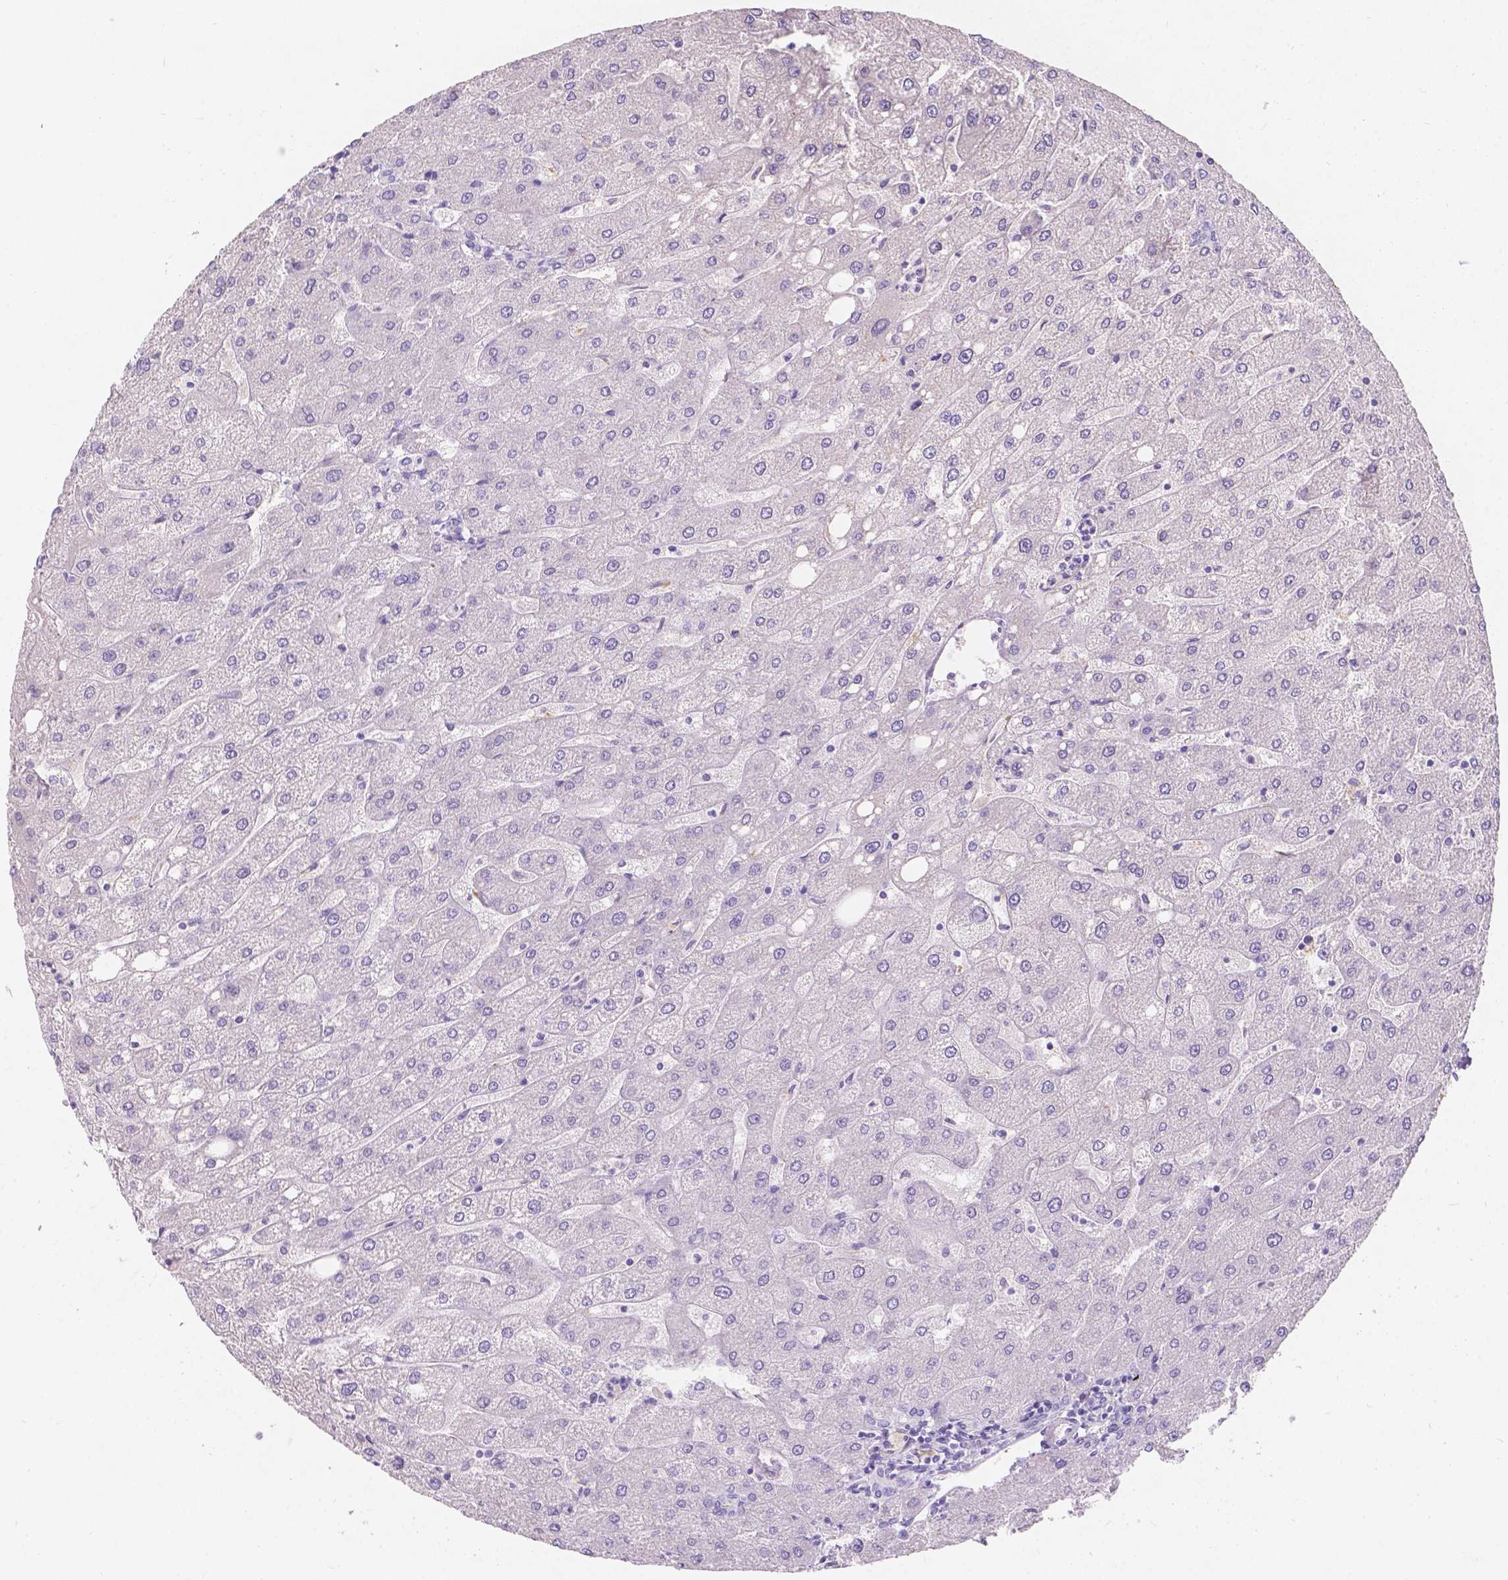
{"staining": {"intensity": "negative", "quantity": "none", "location": "none"}, "tissue": "liver", "cell_type": "Cholangiocytes", "image_type": "normal", "snomed": [{"axis": "morphology", "description": "Normal tissue, NOS"}, {"axis": "topography", "description": "Liver"}], "caption": "Immunohistochemistry histopathology image of normal liver: human liver stained with DAB (3,3'-diaminobenzidine) demonstrates no significant protein staining in cholangiocytes. (DAB (3,3'-diaminobenzidine) IHC, high magnification).", "gene": "GAL3ST2", "patient": {"sex": "male", "age": 67}}